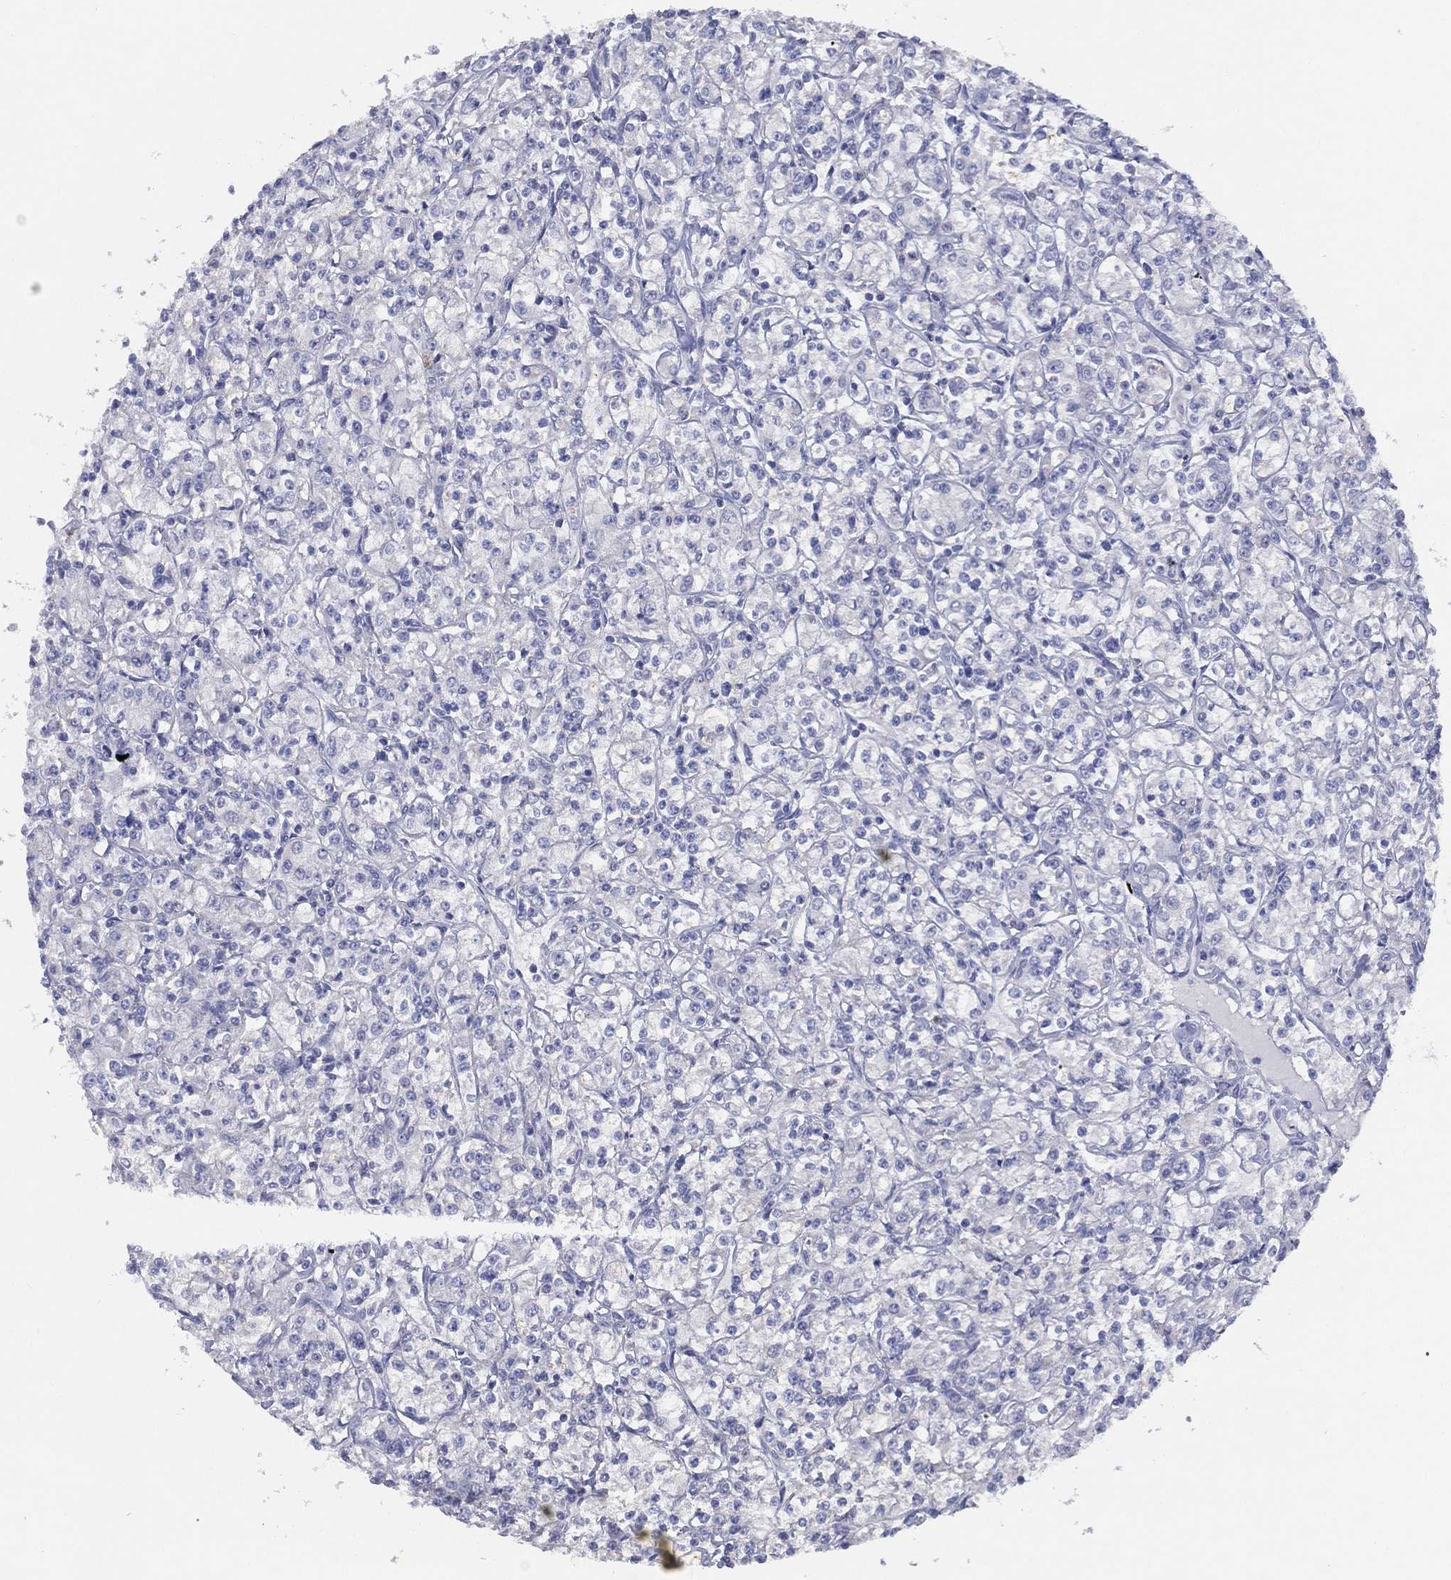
{"staining": {"intensity": "negative", "quantity": "none", "location": "none"}, "tissue": "renal cancer", "cell_type": "Tumor cells", "image_type": "cancer", "snomed": [{"axis": "morphology", "description": "Adenocarcinoma, NOS"}, {"axis": "topography", "description": "Kidney"}], "caption": "This is a photomicrograph of immunohistochemistry staining of renal adenocarcinoma, which shows no expression in tumor cells. (DAB (3,3'-diaminobenzidine) IHC with hematoxylin counter stain).", "gene": "SLC13A4", "patient": {"sex": "male", "age": 77}}